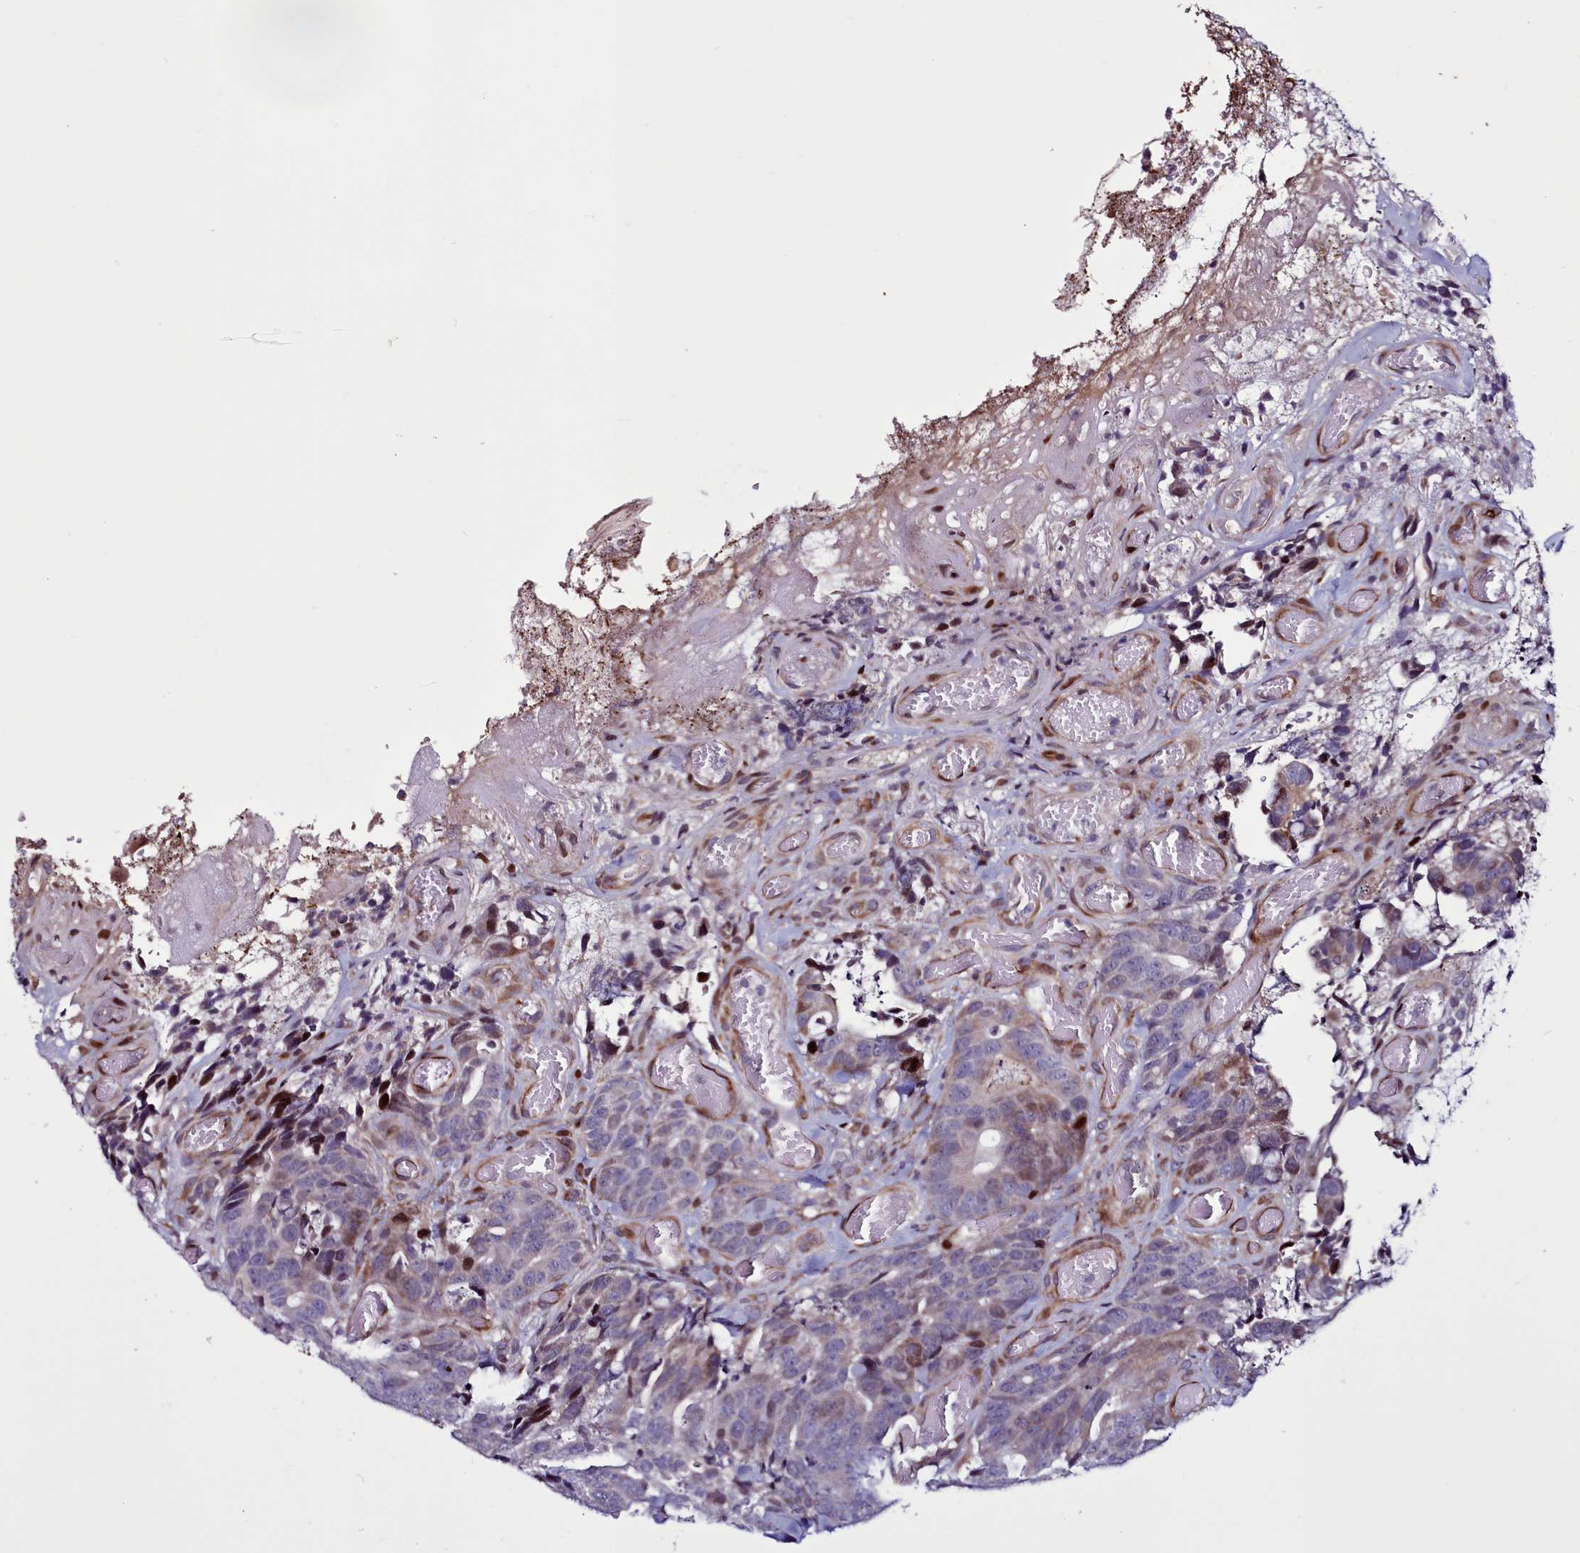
{"staining": {"intensity": "moderate", "quantity": "<25%", "location": "cytoplasmic/membranous,nuclear"}, "tissue": "colorectal cancer", "cell_type": "Tumor cells", "image_type": "cancer", "snomed": [{"axis": "morphology", "description": "Adenocarcinoma, NOS"}, {"axis": "topography", "description": "Colon"}], "caption": "An immunohistochemistry image of tumor tissue is shown. Protein staining in brown shows moderate cytoplasmic/membranous and nuclear positivity in colorectal cancer within tumor cells.", "gene": "WBP11", "patient": {"sex": "female", "age": 82}}